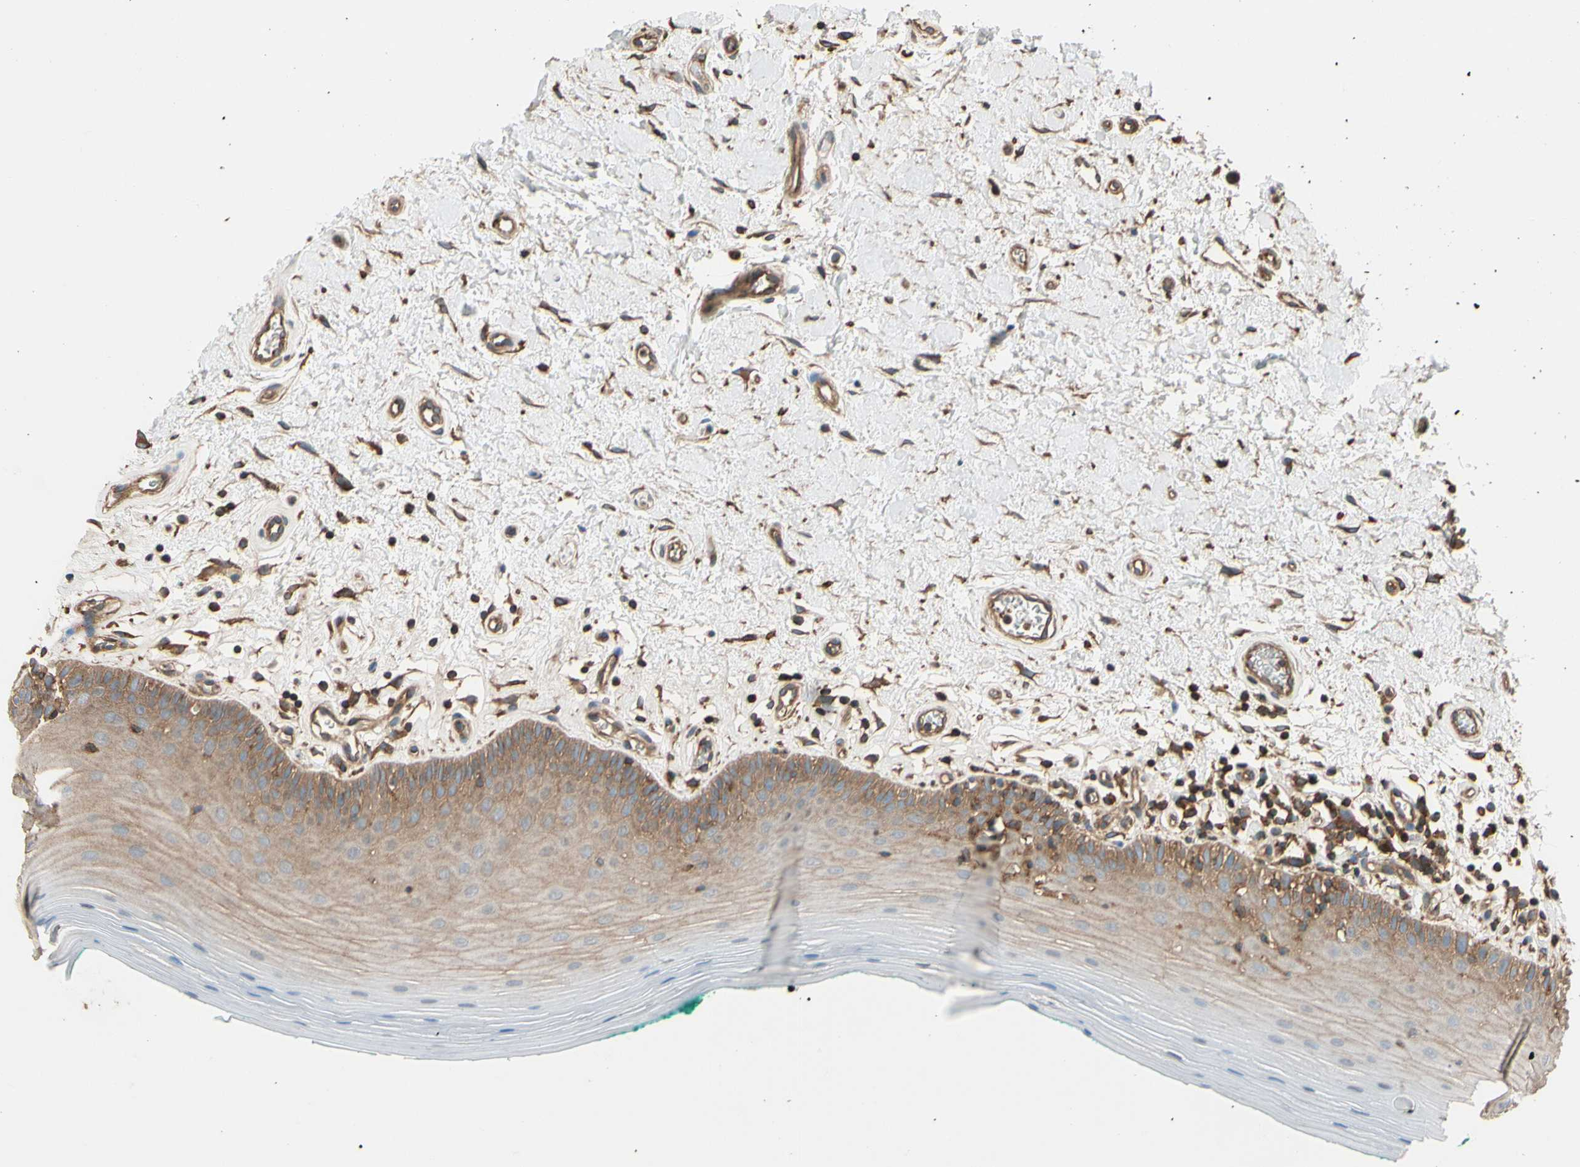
{"staining": {"intensity": "moderate", "quantity": "25%-75%", "location": "cytoplasmic/membranous"}, "tissue": "oral mucosa", "cell_type": "Squamous epithelial cells", "image_type": "normal", "snomed": [{"axis": "morphology", "description": "Normal tissue, NOS"}, {"axis": "topography", "description": "Skeletal muscle"}, {"axis": "topography", "description": "Oral tissue"}], "caption": "Immunohistochemistry micrograph of unremarkable oral mucosa: human oral mucosa stained using immunohistochemistry (IHC) demonstrates medium levels of moderate protein expression localized specifically in the cytoplasmic/membranous of squamous epithelial cells, appearing as a cytoplasmic/membranous brown color.", "gene": "EPS15", "patient": {"sex": "male", "age": 58}}